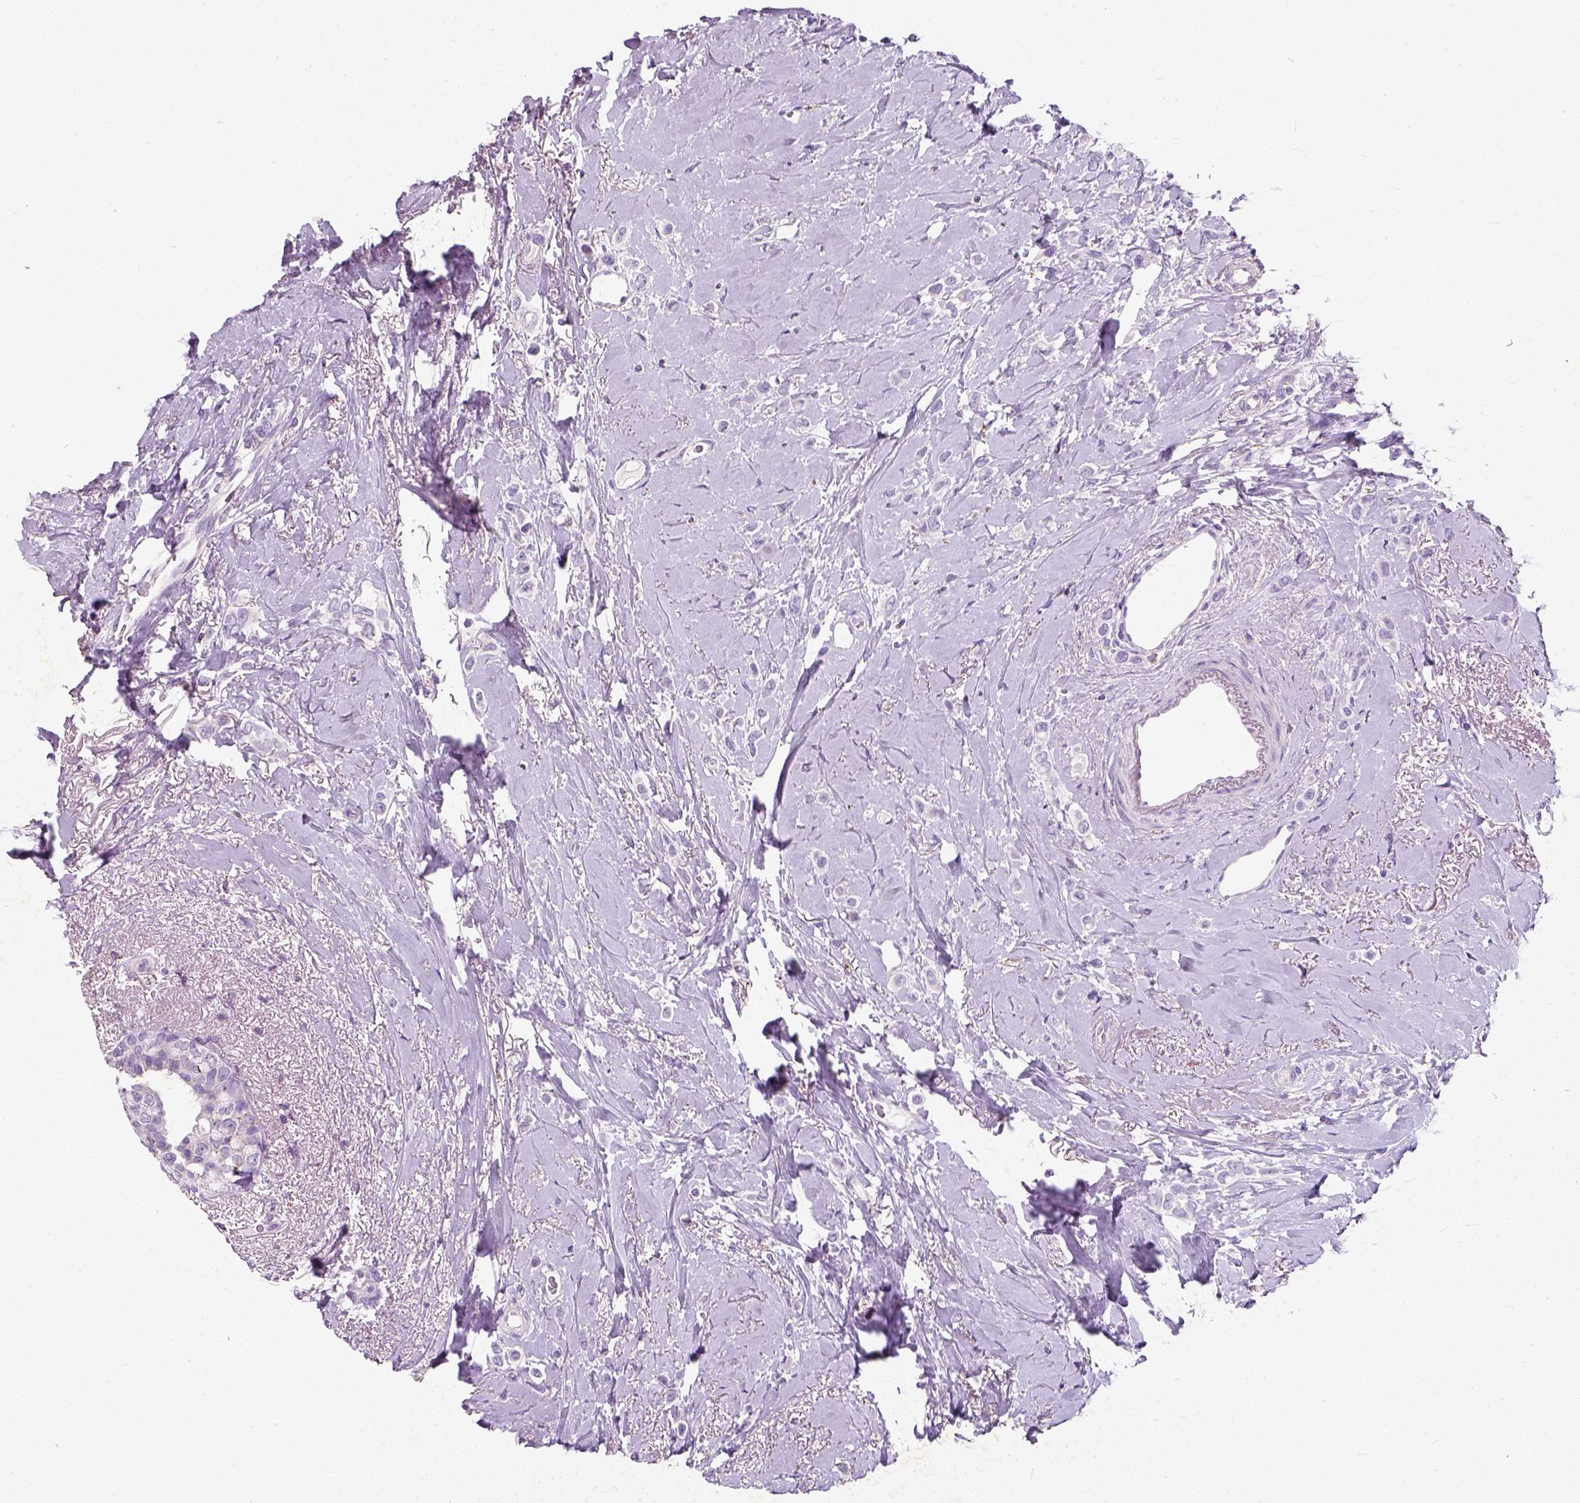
{"staining": {"intensity": "negative", "quantity": "none", "location": "none"}, "tissue": "breast cancer", "cell_type": "Tumor cells", "image_type": "cancer", "snomed": [{"axis": "morphology", "description": "Lobular carcinoma"}, {"axis": "topography", "description": "Breast"}], "caption": "This is an IHC micrograph of breast lobular carcinoma. There is no positivity in tumor cells.", "gene": "CHODL", "patient": {"sex": "female", "age": 66}}